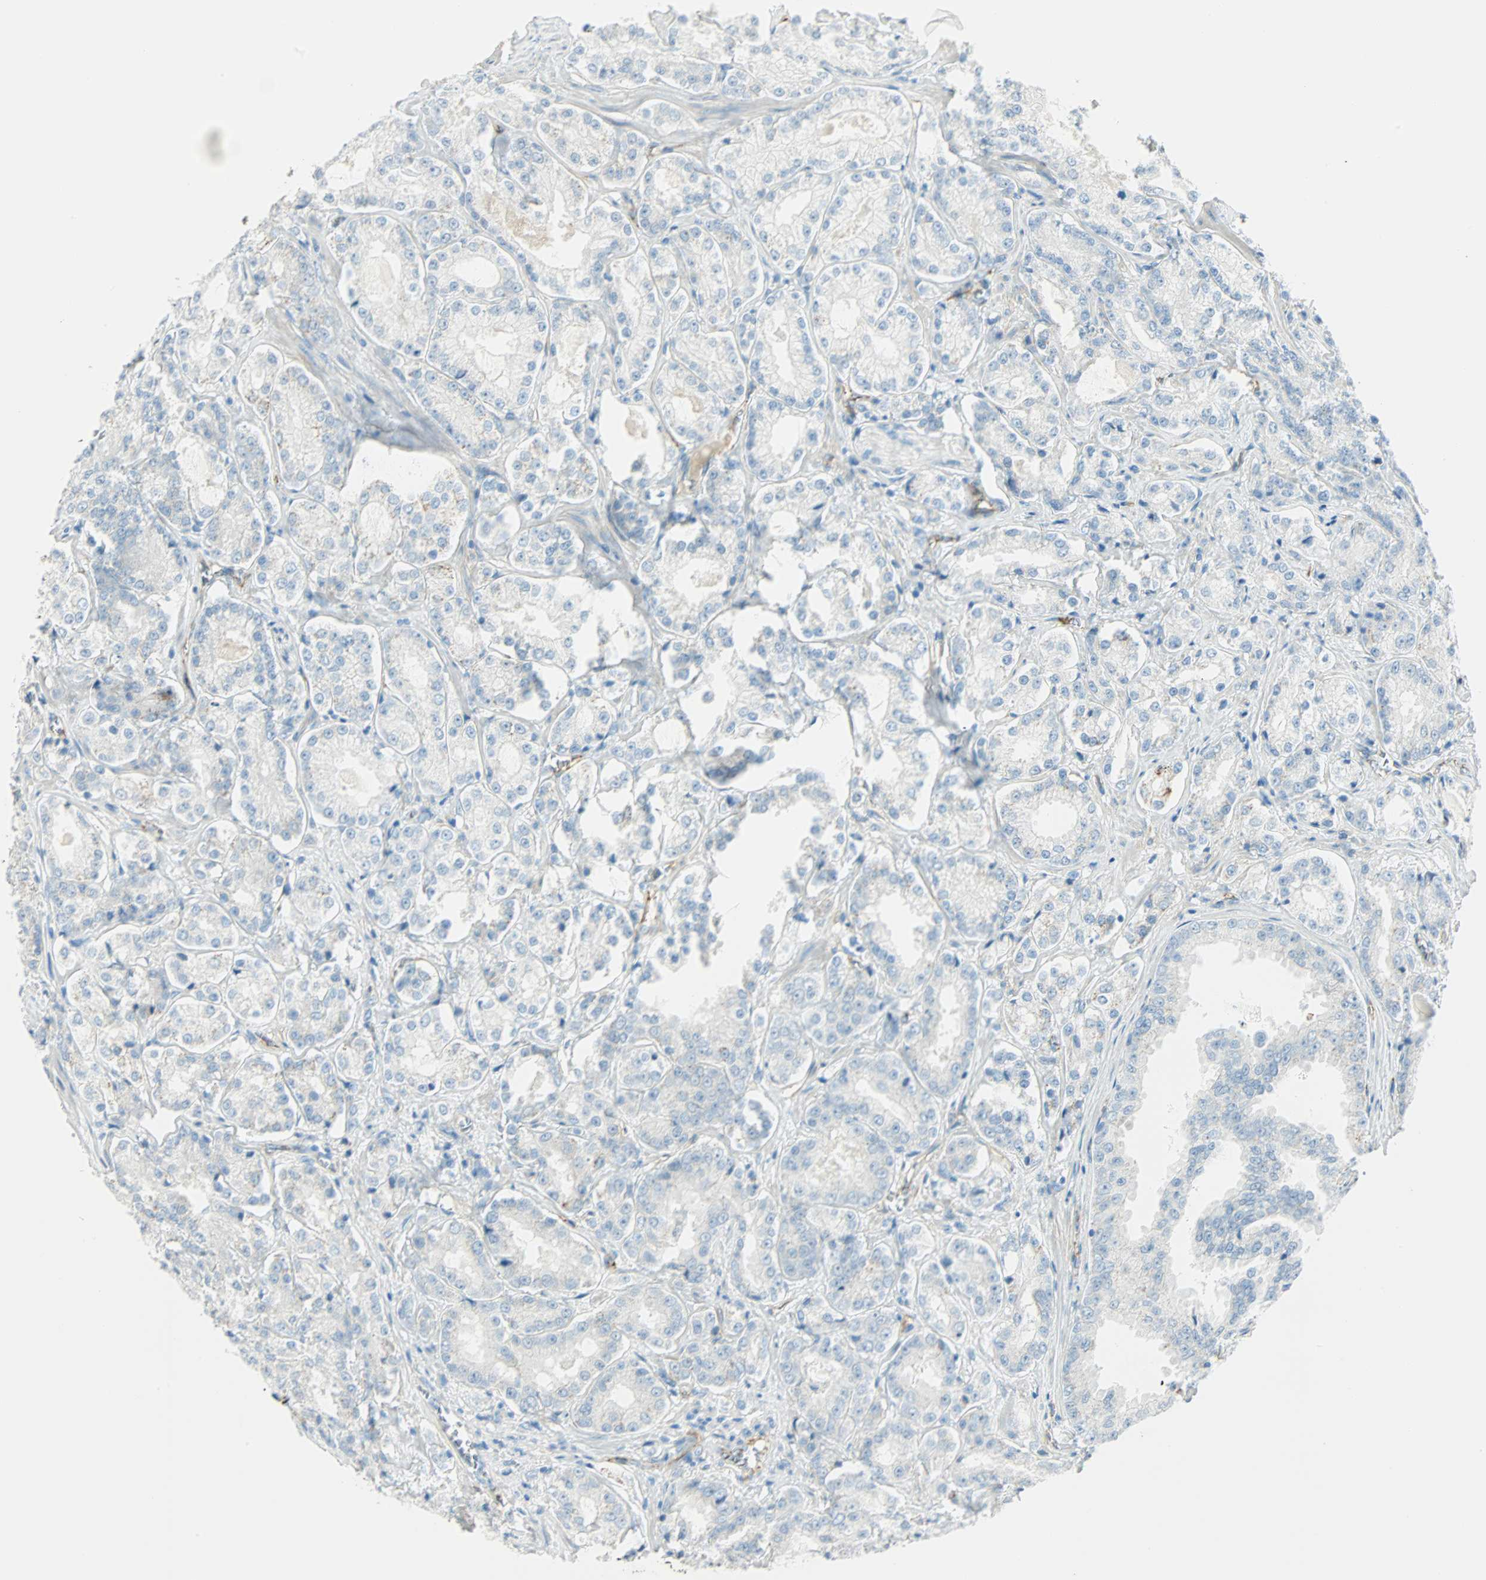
{"staining": {"intensity": "negative", "quantity": "none", "location": "none"}, "tissue": "prostate cancer", "cell_type": "Tumor cells", "image_type": "cancer", "snomed": [{"axis": "morphology", "description": "Adenocarcinoma, High grade"}, {"axis": "topography", "description": "Prostate"}], "caption": "The image shows no significant expression in tumor cells of prostate cancer. (DAB (3,3'-diaminobenzidine) immunohistochemistry (IHC) with hematoxylin counter stain).", "gene": "VPS9D1", "patient": {"sex": "male", "age": 73}}